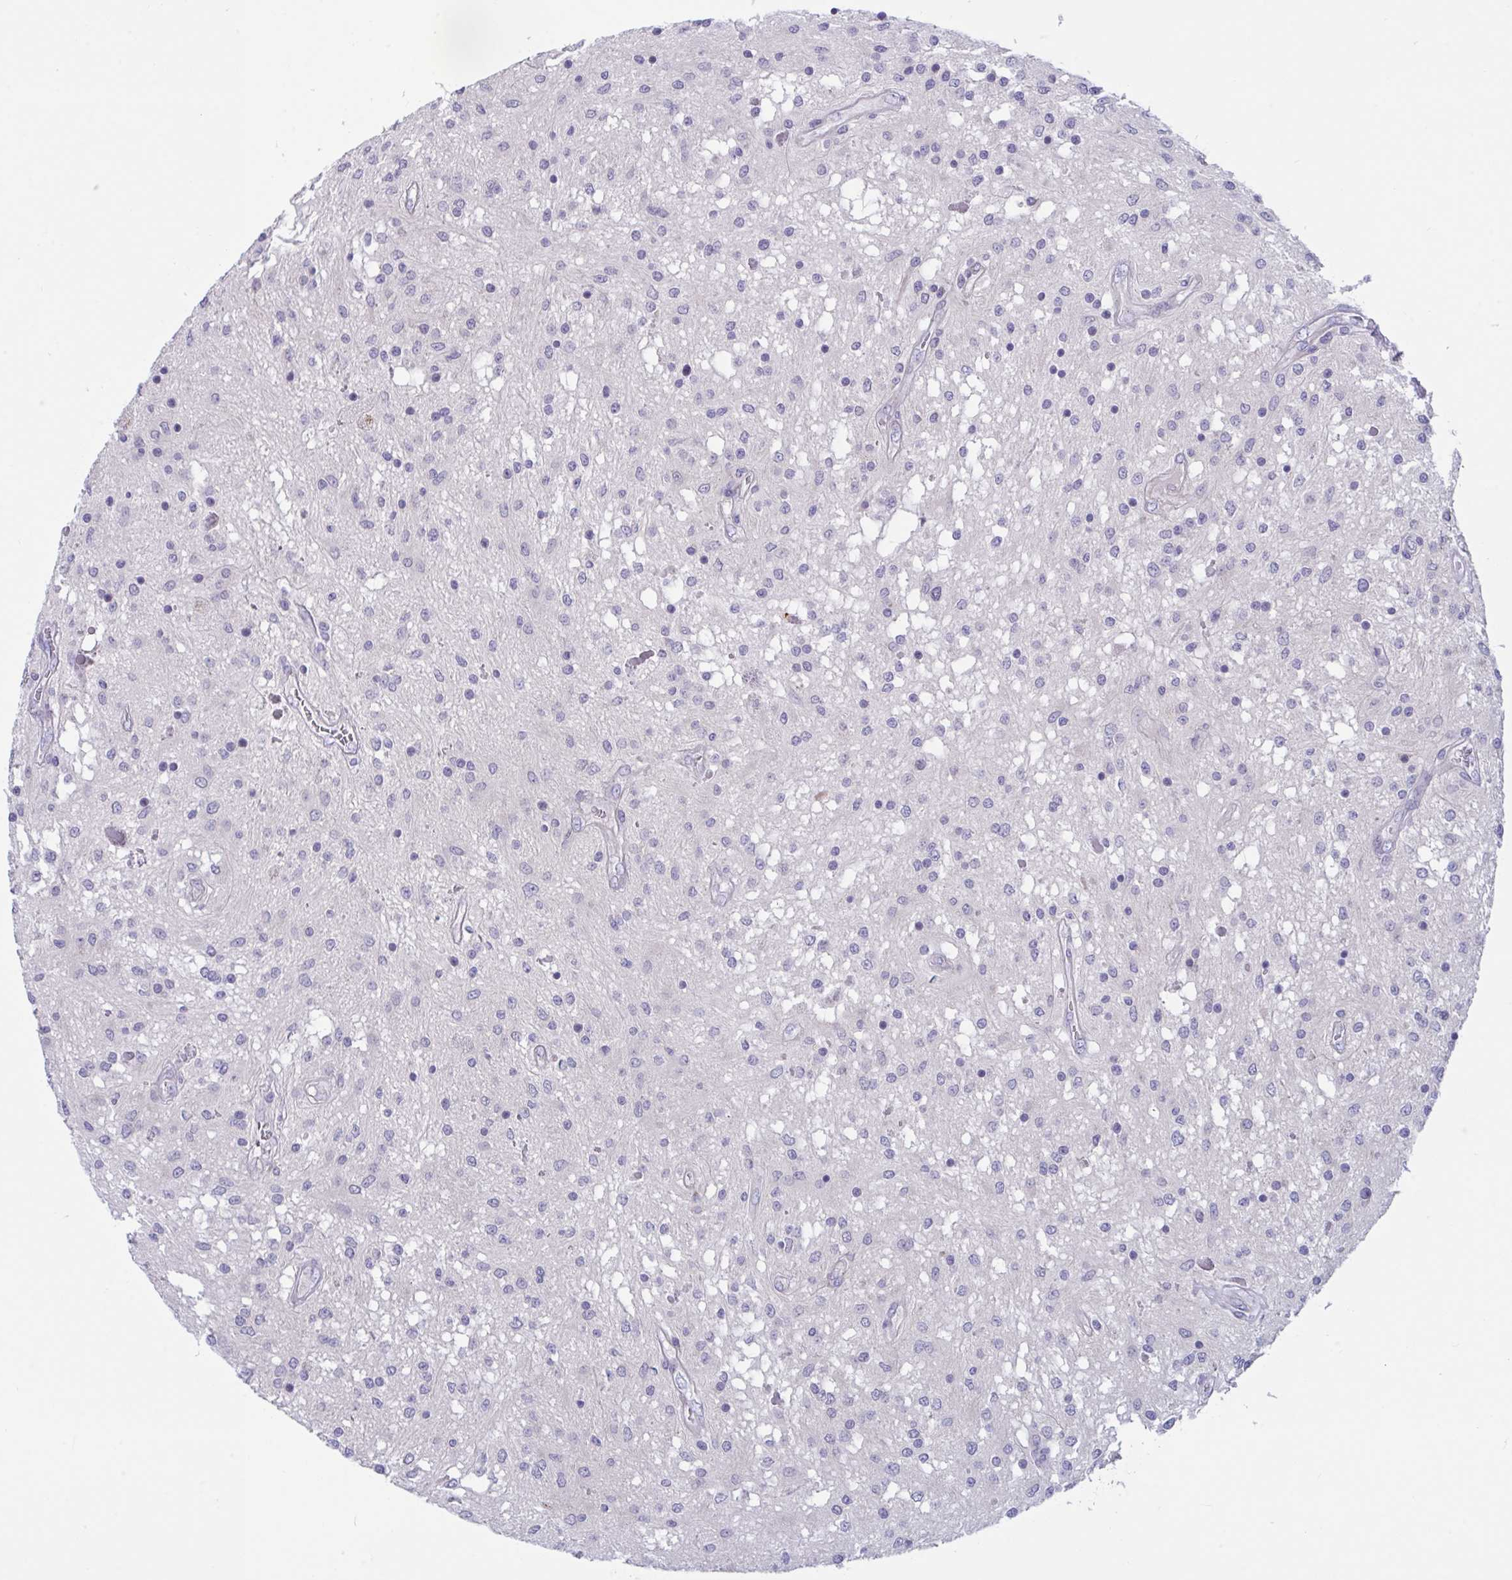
{"staining": {"intensity": "negative", "quantity": "none", "location": "none"}, "tissue": "glioma", "cell_type": "Tumor cells", "image_type": "cancer", "snomed": [{"axis": "morphology", "description": "Glioma, malignant, Low grade"}, {"axis": "topography", "description": "Cerebellum"}], "caption": "DAB immunohistochemical staining of human glioma displays no significant staining in tumor cells.", "gene": "DTX3", "patient": {"sex": "female", "age": 14}}